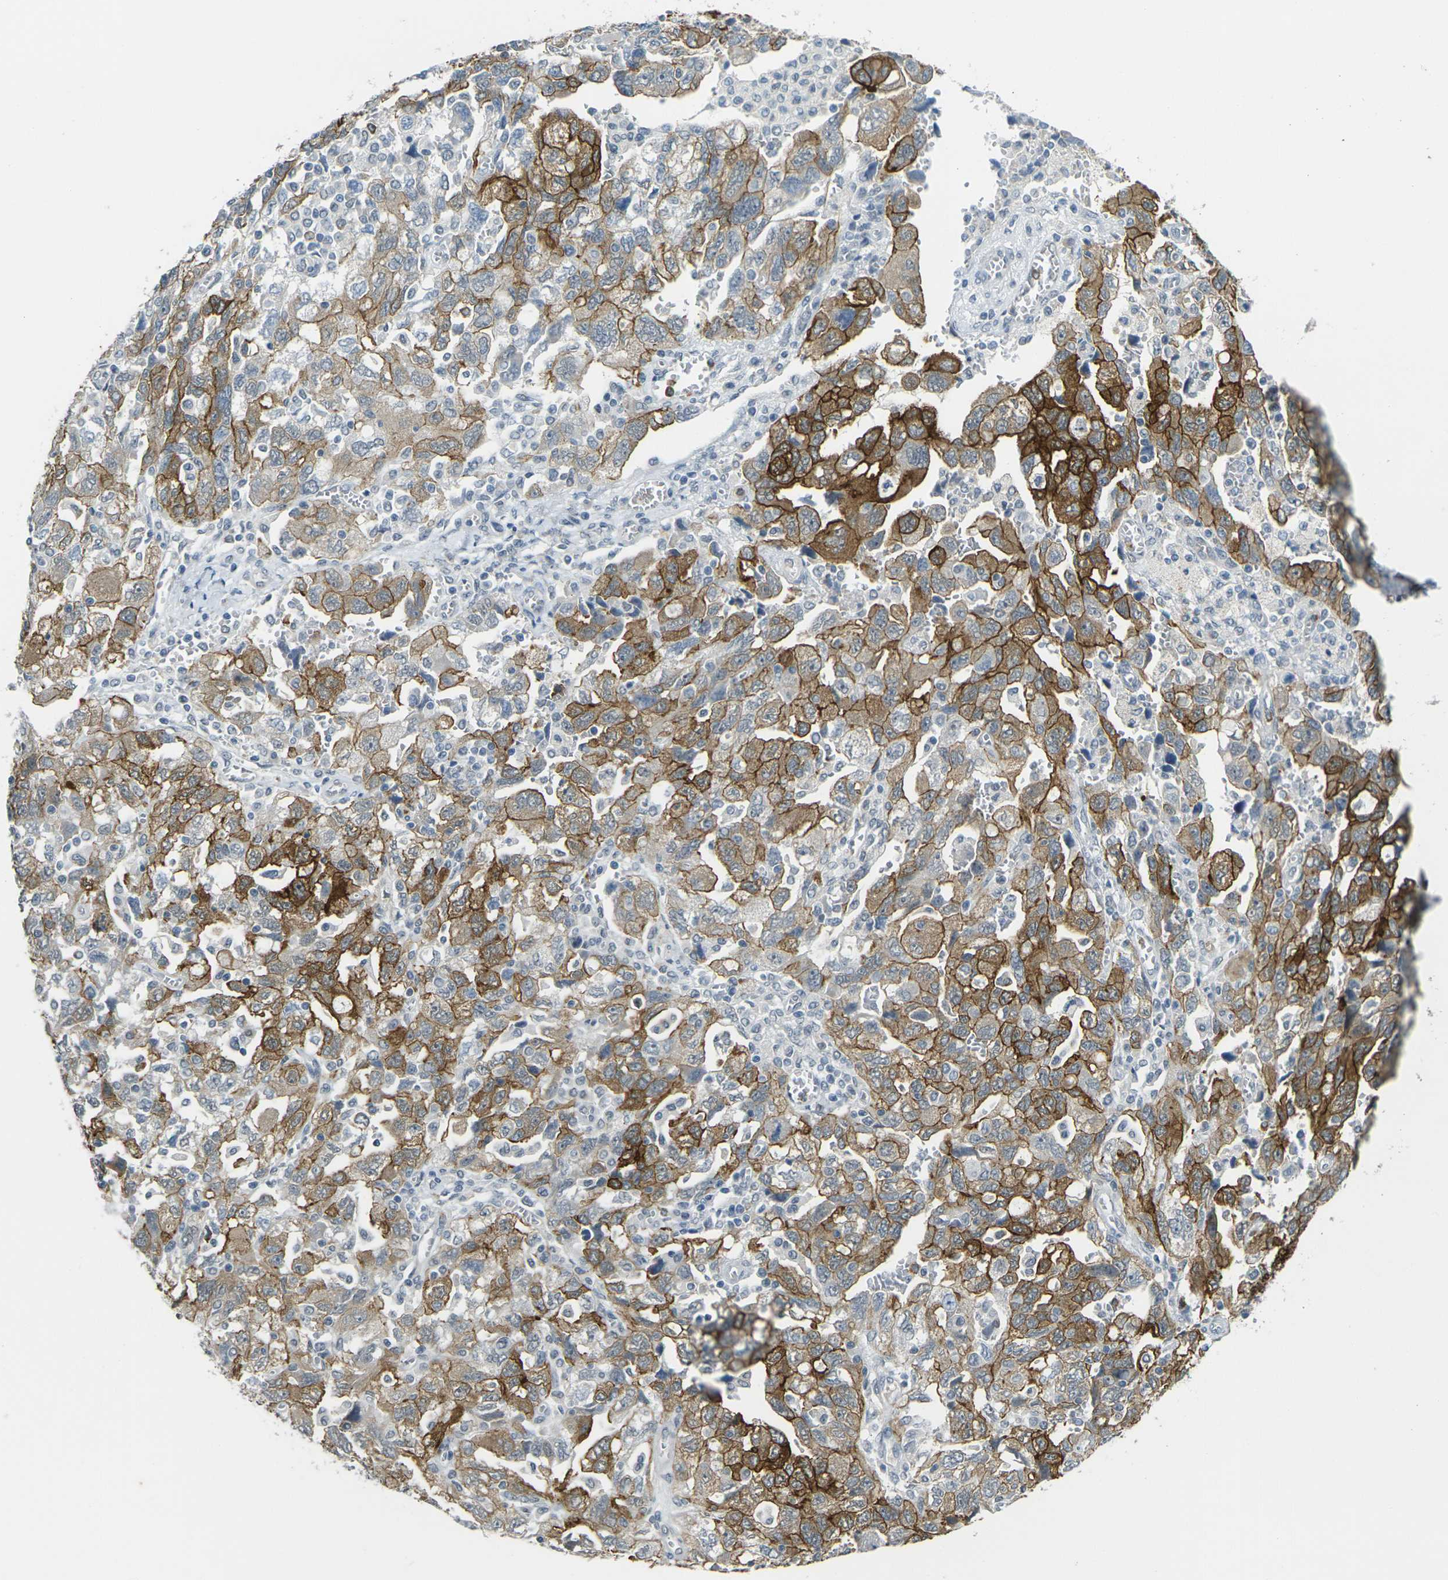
{"staining": {"intensity": "strong", "quantity": ">75%", "location": "cytoplasmic/membranous"}, "tissue": "ovarian cancer", "cell_type": "Tumor cells", "image_type": "cancer", "snomed": [{"axis": "morphology", "description": "Carcinoma, NOS"}, {"axis": "morphology", "description": "Cystadenocarcinoma, serous, NOS"}, {"axis": "topography", "description": "Ovary"}], "caption": "Brown immunohistochemical staining in human ovarian cancer demonstrates strong cytoplasmic/membranous positivity in about >75% of tumor cells.", "gene": "SPTBN2", "patient": {"sex": "female", "age": 69}}